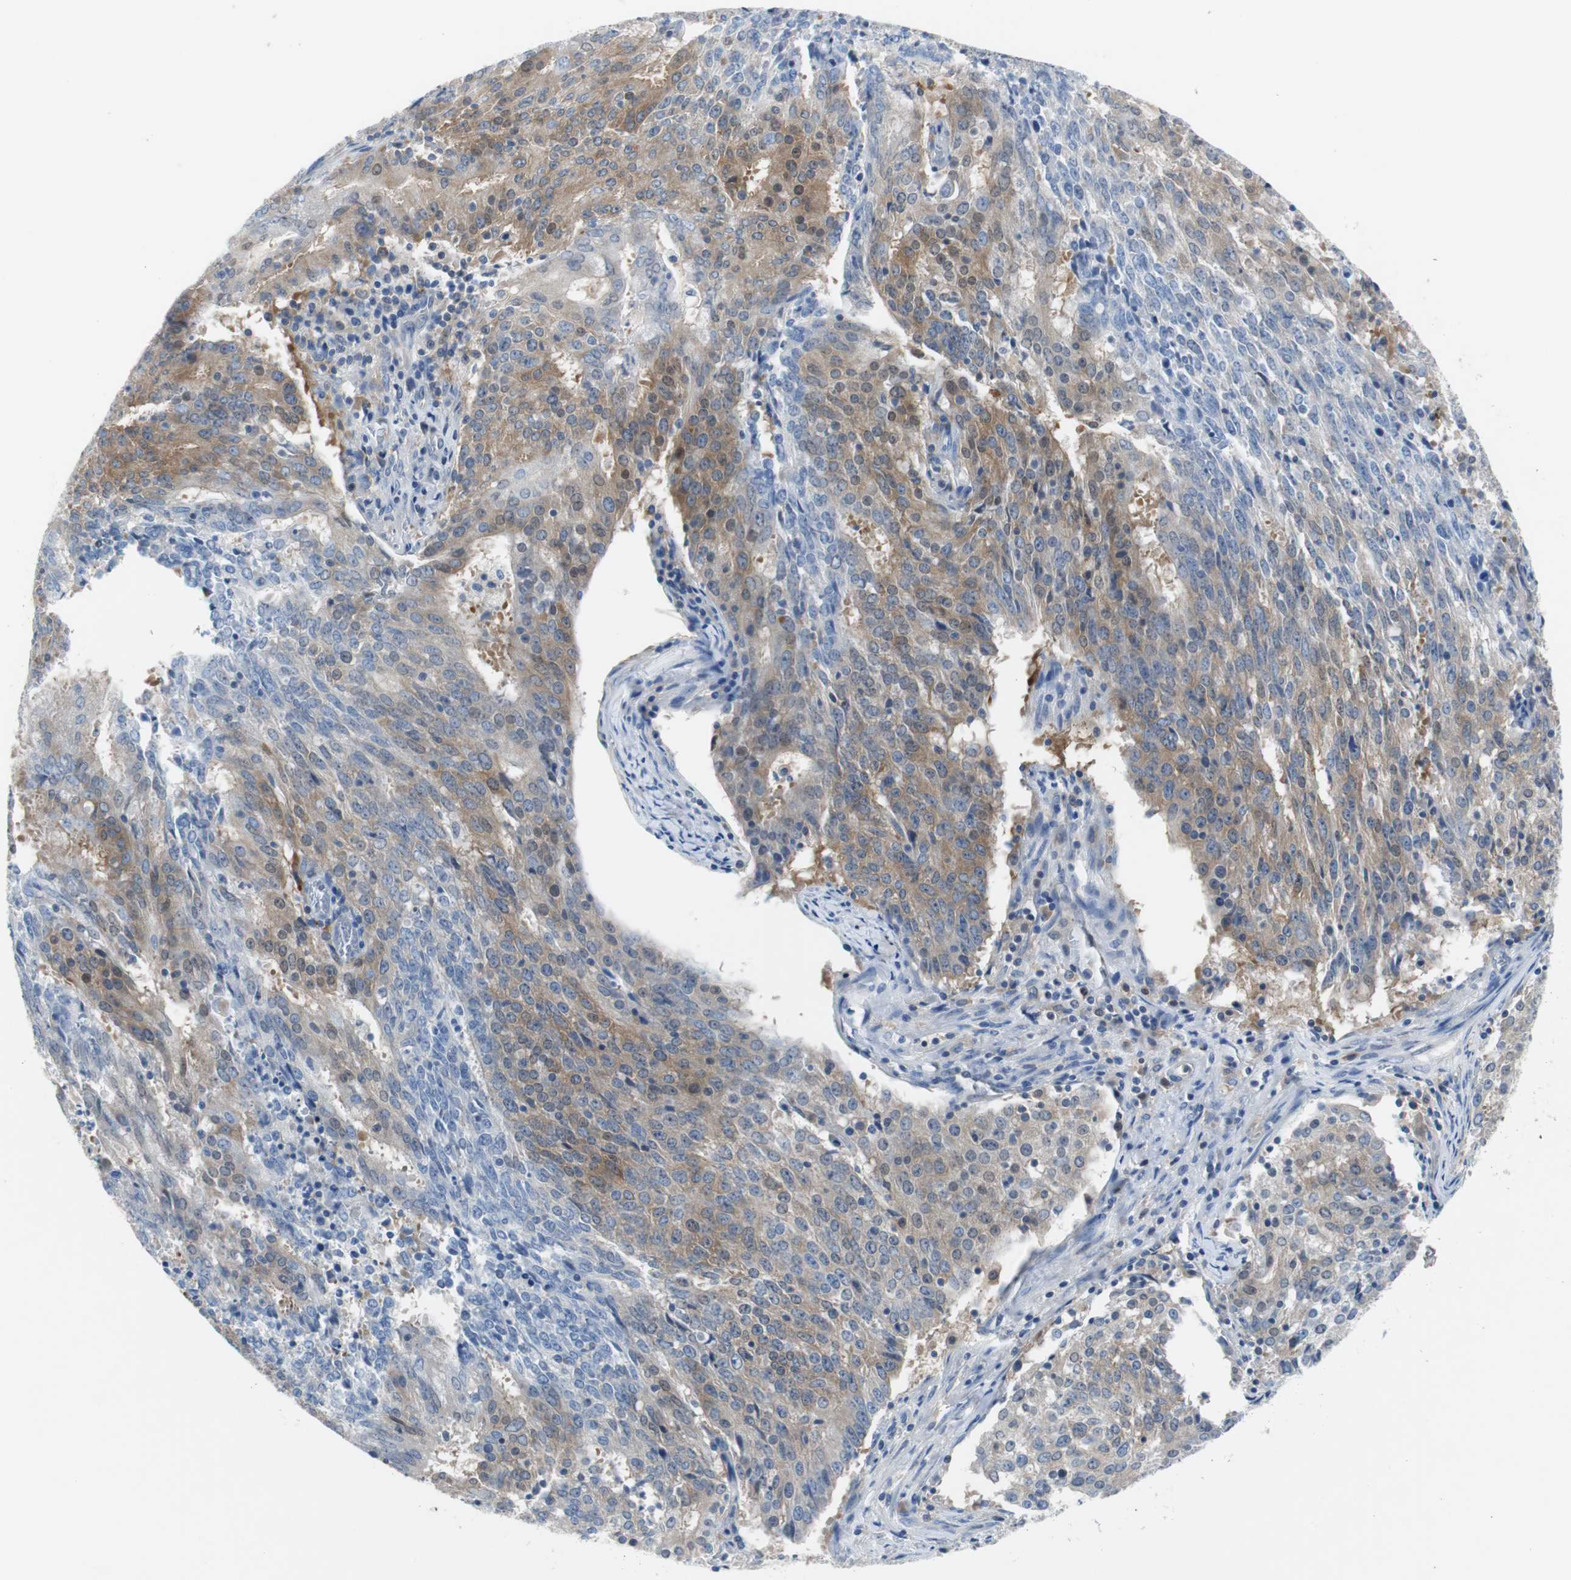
{"staining": {"intensity": "moderate", "quantity": ">75%", "location": "cytoplasmic/membranous"}, "tissue": "cervical cancer", "cell_type": "Tumor cells", "image_type": "cancer", "snomed": [{"axis": "morphology", "description": "Adenocarcinoma, NOS"}, {"axis": "topography", "description": "Cervix"}], "caption": "This histopathology image reveals immunohistochemistry (IHC) staining of human cervical cancer, with medium moderate cytoplasmic/membranous positivity in approximately >75% of tumor cells.", "gene": "EEF2K", "patient": {"sex": "female", "age": 44}}